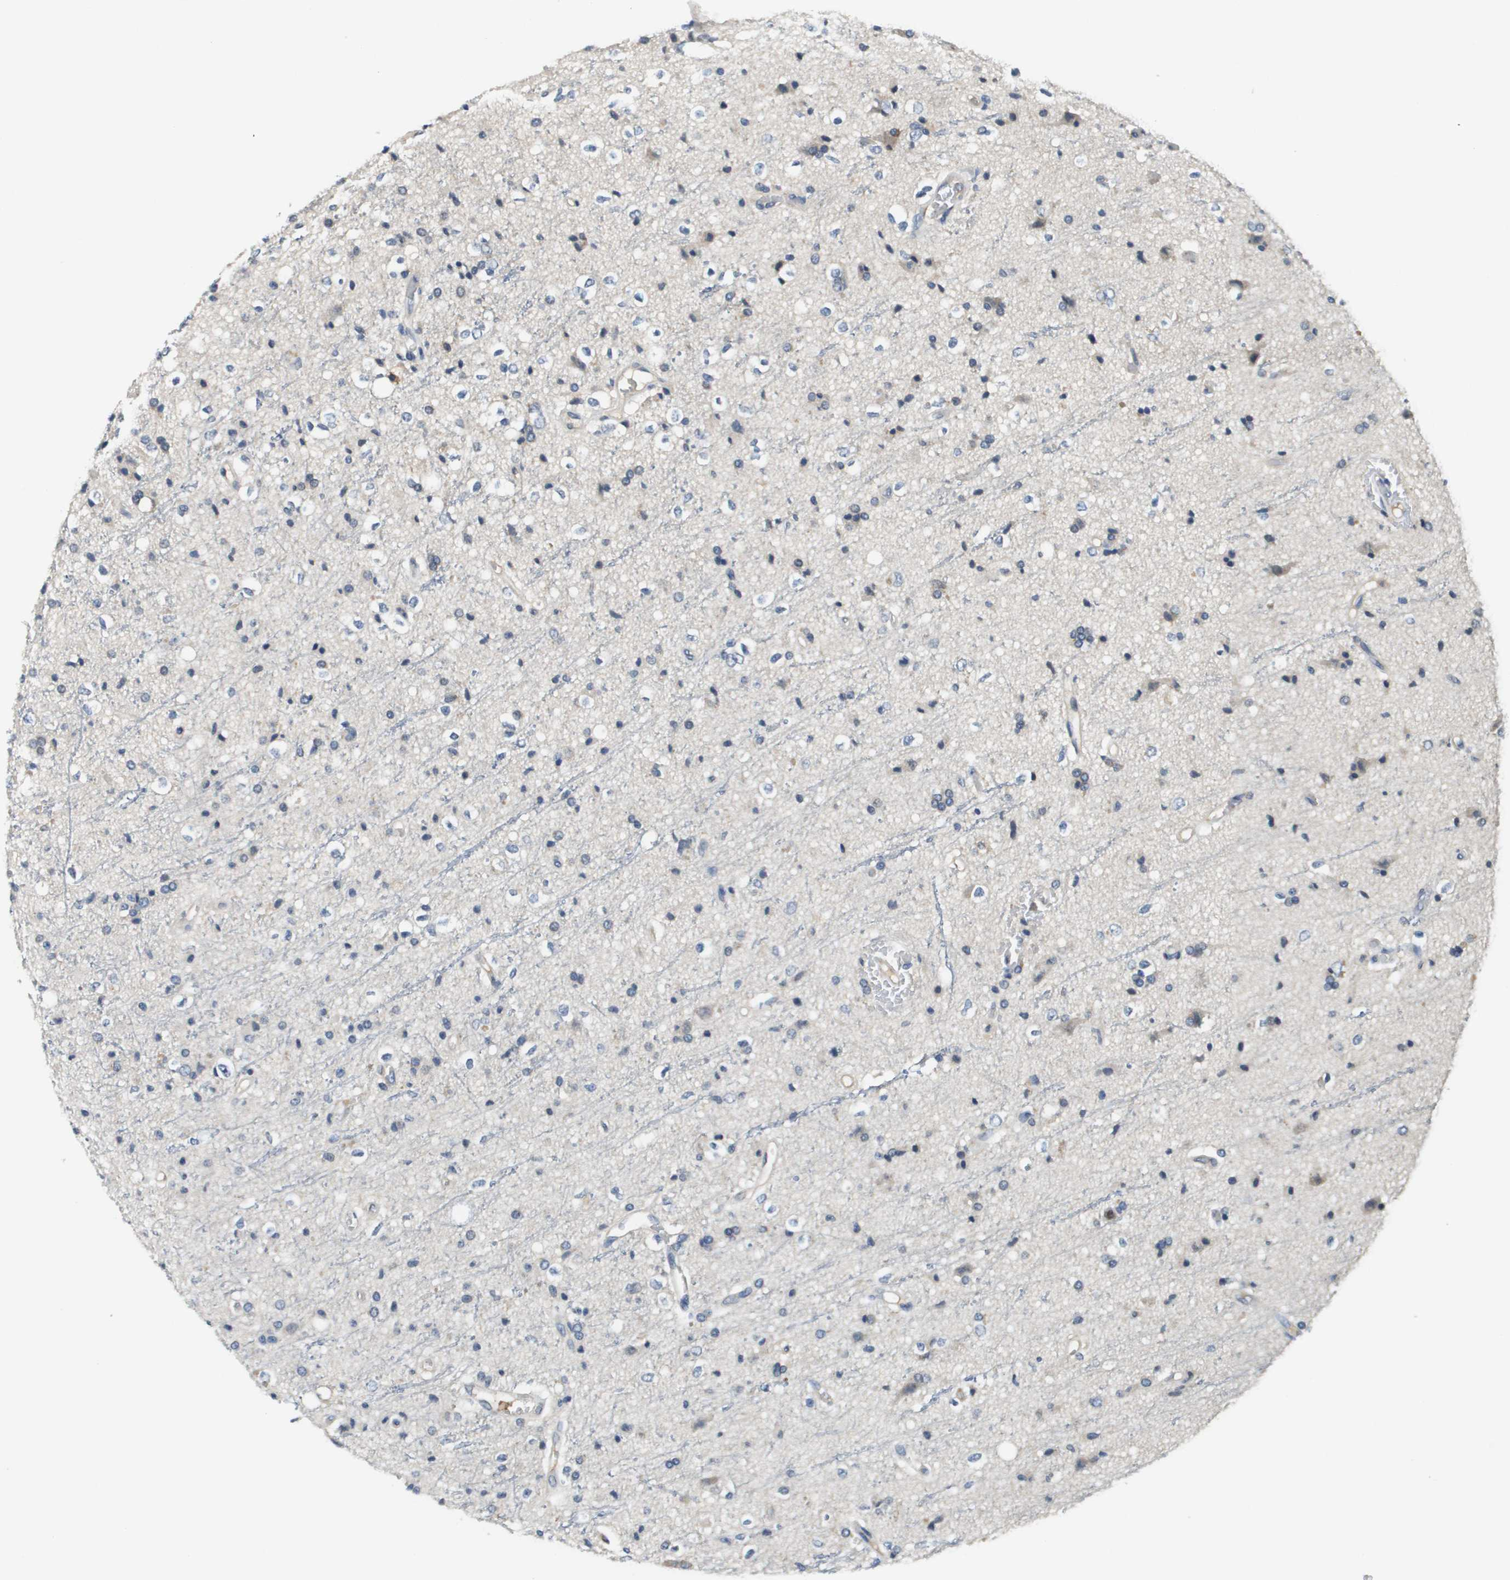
{"staining": {"intensity": "negative", "quantity": "none", "location": "none"}, "tissue": "glioma", "cell_type": "Tumor cells", "image_type": "cancer", "snomed": [{"axis": "morphology", "description": "Glioma, malignant, High grade"}, {"axis": "topography", "description": "Brain"}], "caption": "High power microscopy photomicrograph of an IHC image of glioma, revealing no significant positivity in tumor cells. (DAB (3,3'-diaminobenzidine) immunohistochemistry with hematoxylin counter stain).", "gene": "SLC16A3", "patient": {"sex": "male", "age": 47}}